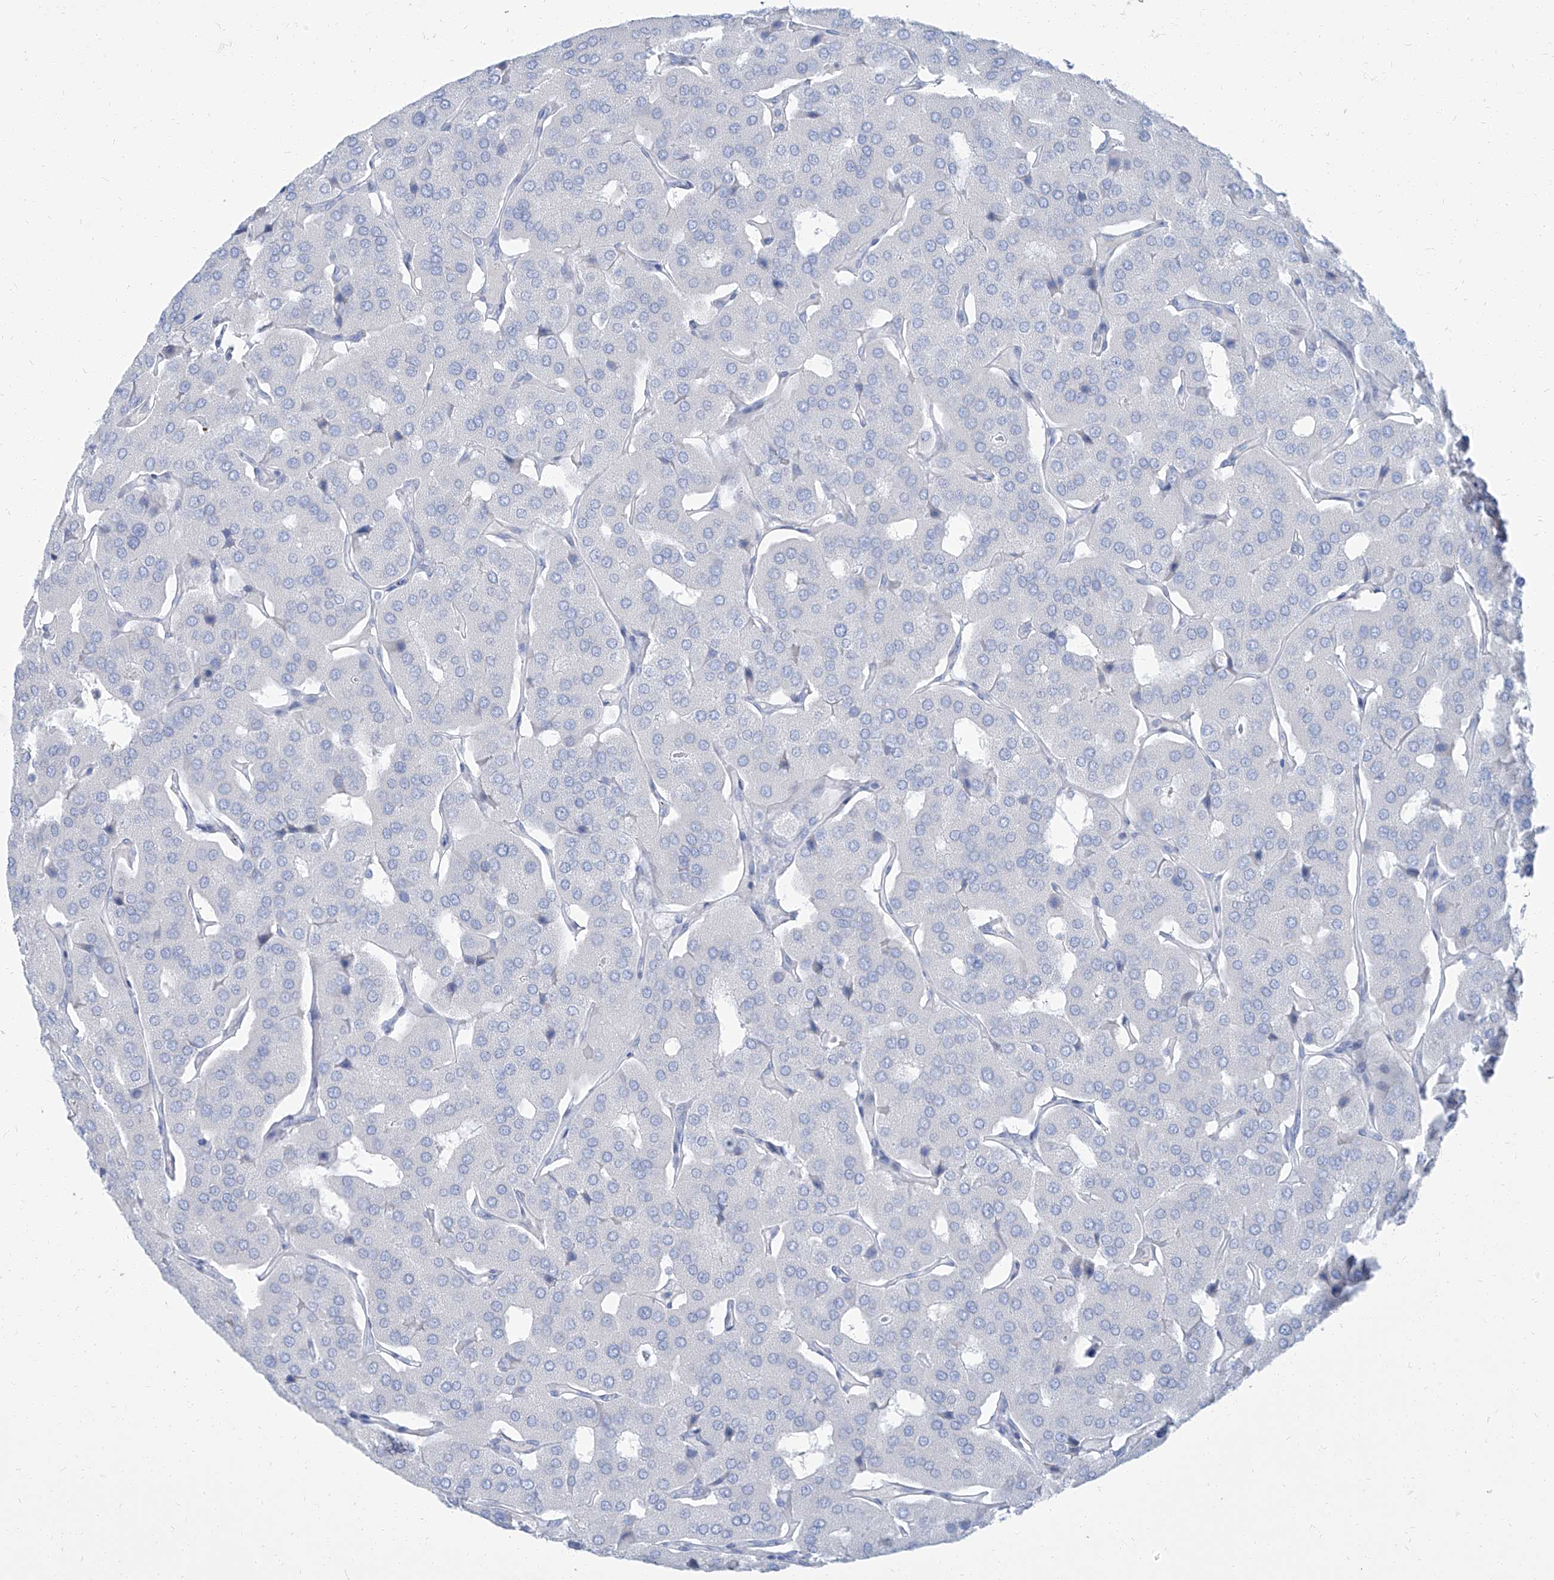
{"staining": {"intensity": "negative", "quantity": "none", "location": "none"}, "tissue": "parathyroid gland", "cell_type": "Glandular cells", "image_type": "normal", "snomed": [{"axis": "morphology", "description": "Normal tissue, NOS"}, {"axis": "morphology", "description": "Adenoma, NOS"}, {"axis": "topography", "description": "Parathyroid gland"}], "caption": "Immunohistochemistry of unremarkable human parathyroid gland reveals no positivity in glandular cells.", "gene": "TXLNB", "patient": {"sex": "female", "age": 86}}